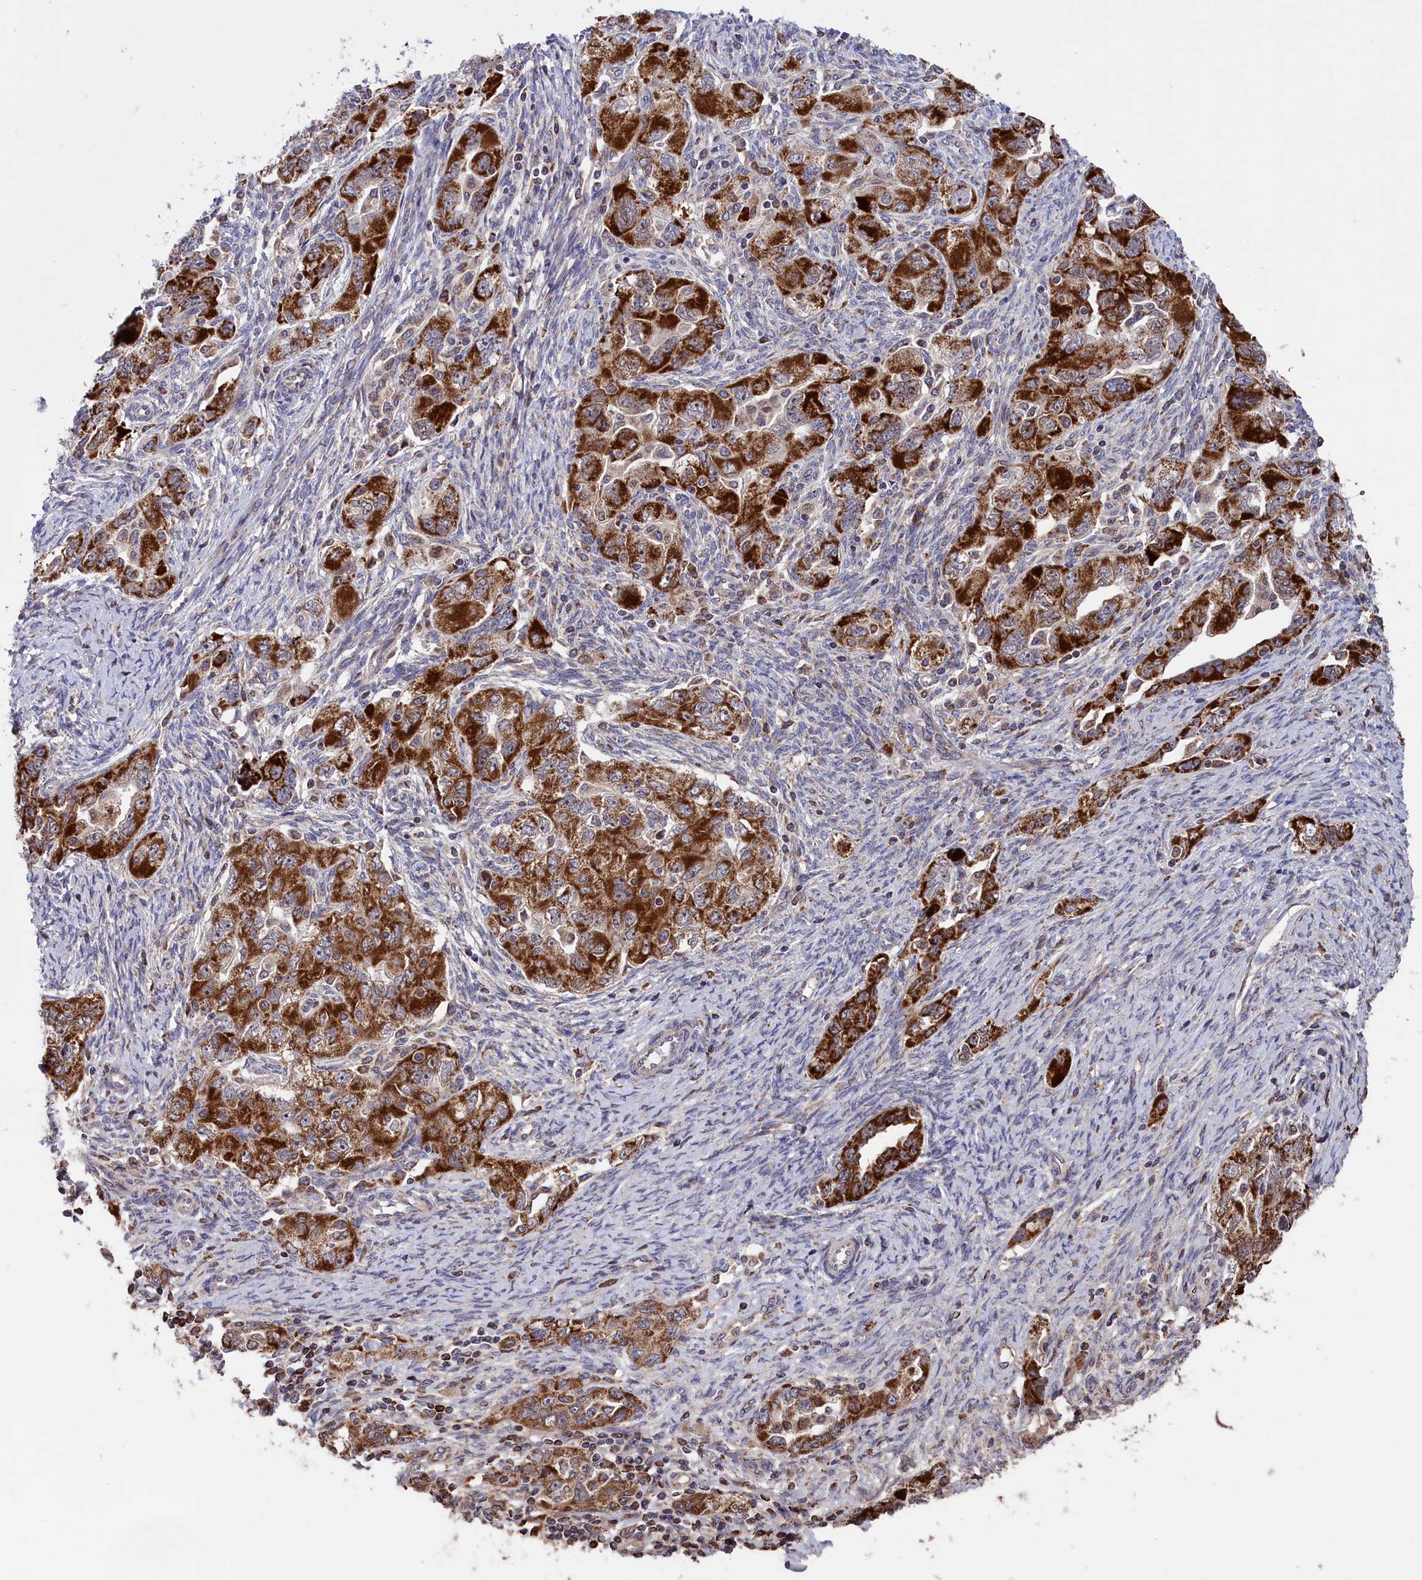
{"staining": {"intensity": "strong", "quantity": ">75%", "location": "cytoplasmic/membranous"}, "tissue": "ovarian cancer", "cell_type": "Tumor cells", "image_type": "cancer", "snomed": [{"axis": "morphology", "description": "Carcinoma, NOS"}, {"axis": "morphology", "description": "Cystadenocarcinoma, serous, NOS"}, {"axis": "topography", "description": "Ovary"}], "caption": "Protein positivity by IHC displays strong cytoplasmic/membranous expression in approximately >75% of tumor cells in ovarian cancer (serous cystadenocarcinoma). Nuclei are stained in blue.", "gene": "TIMM44", "patient": {"sex": "female", "age": 69}}